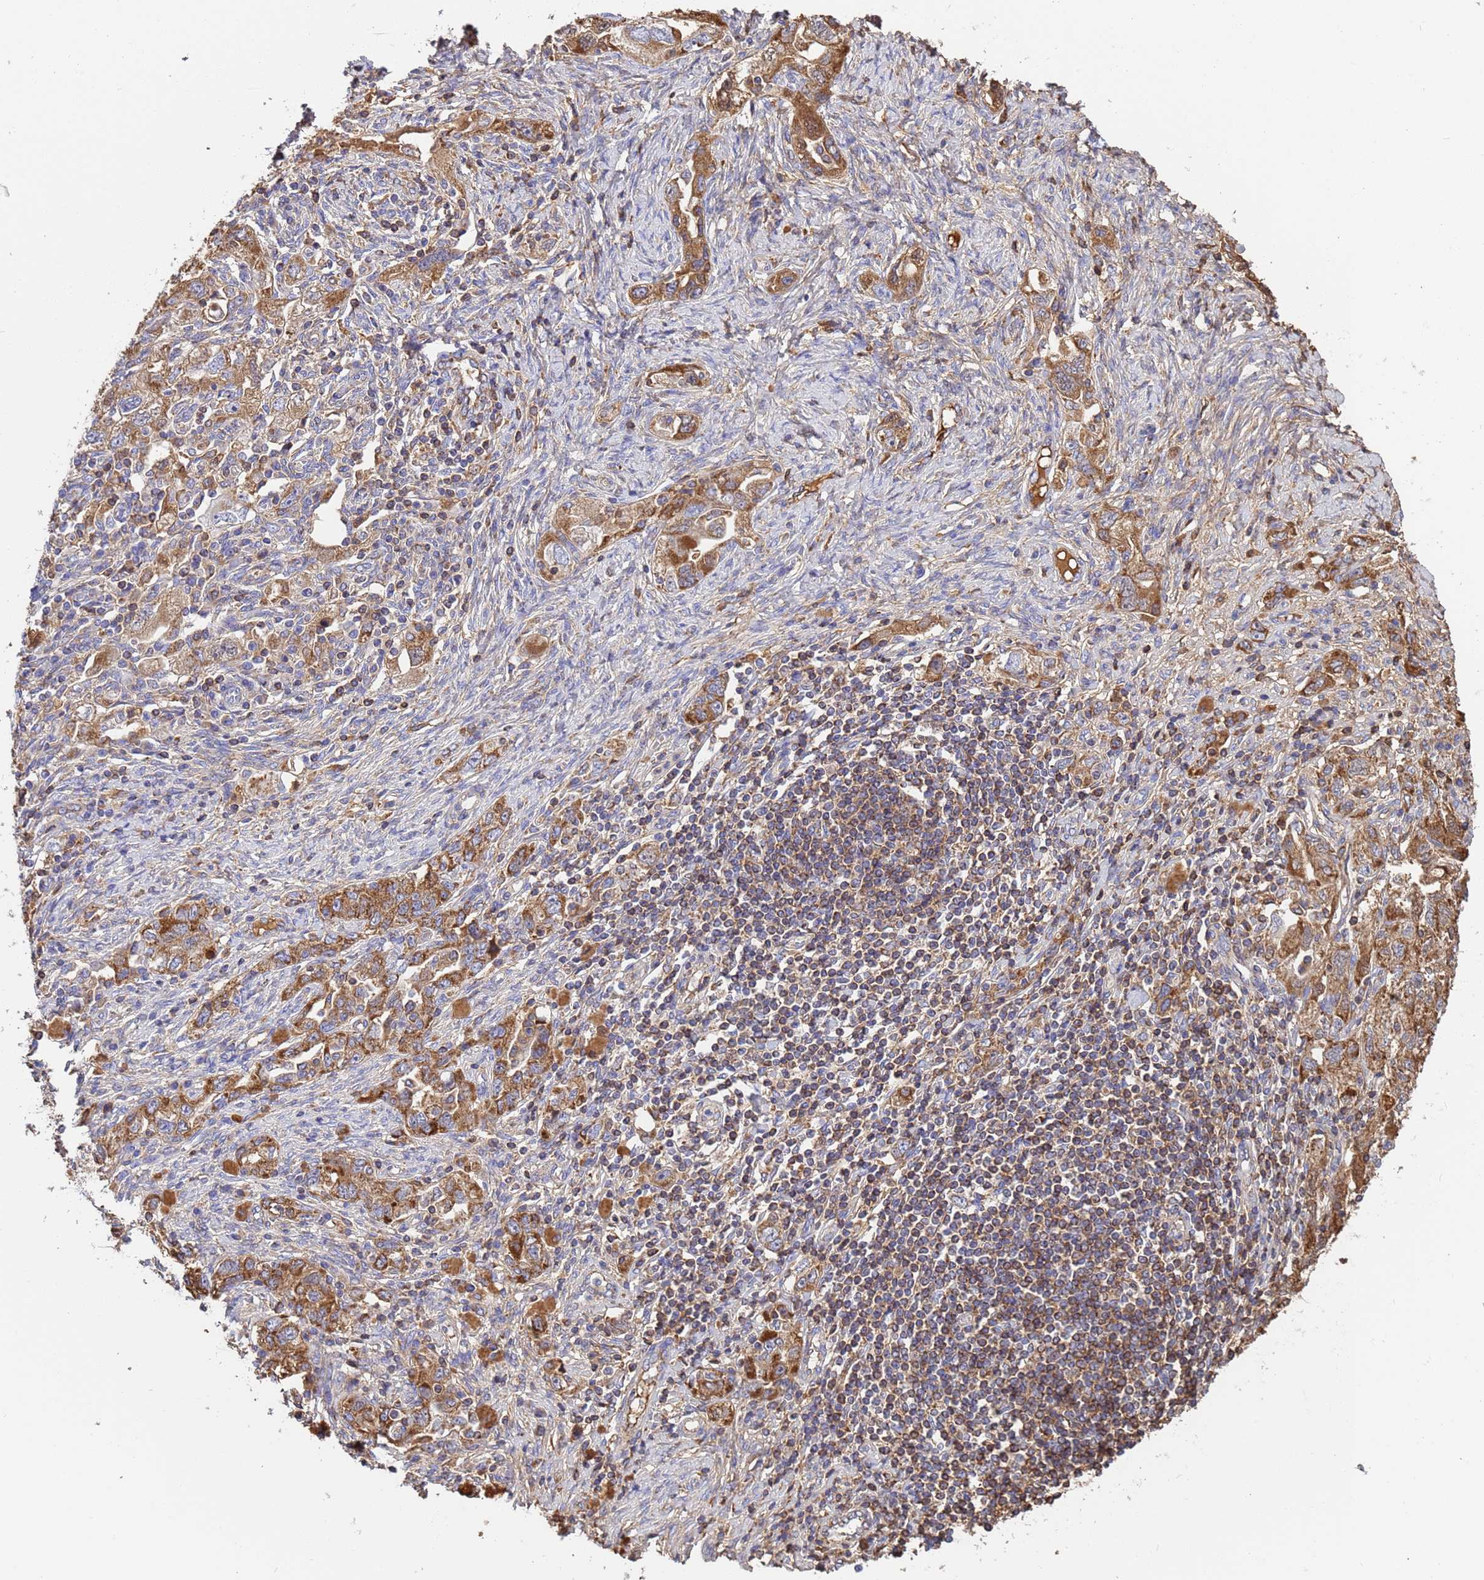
{"staining": {"intensity": "moderate", "quantity": ">75%", "location": "cytoplasmic/membranous"}, "tissue": "ovarian cancer", "cell_type": "Tumor cells", "image_type": "cancer", "snomed": [{"axis": "morphology", "description": "Carcinoma, NOS"}, {"axis": "morphology", "description": "Cystadenocarcinoma, serous, NOS"}, {"axis": "topography", "description": "Ovary"}], "caption": "Immunohistochemistry photomicrograph of neoplastic tissue: human serous cystadenocarcinoma (ovarian) stained using immunohistochemistry displays medium levels of moderate protein expression localized specifically in the cytoplasmic/membranous of tumor cells, appearing as a cytoplasmic/membranous brown color.", "gene": "GLUD1", "patient": {"sex": "female", "age": 69}}